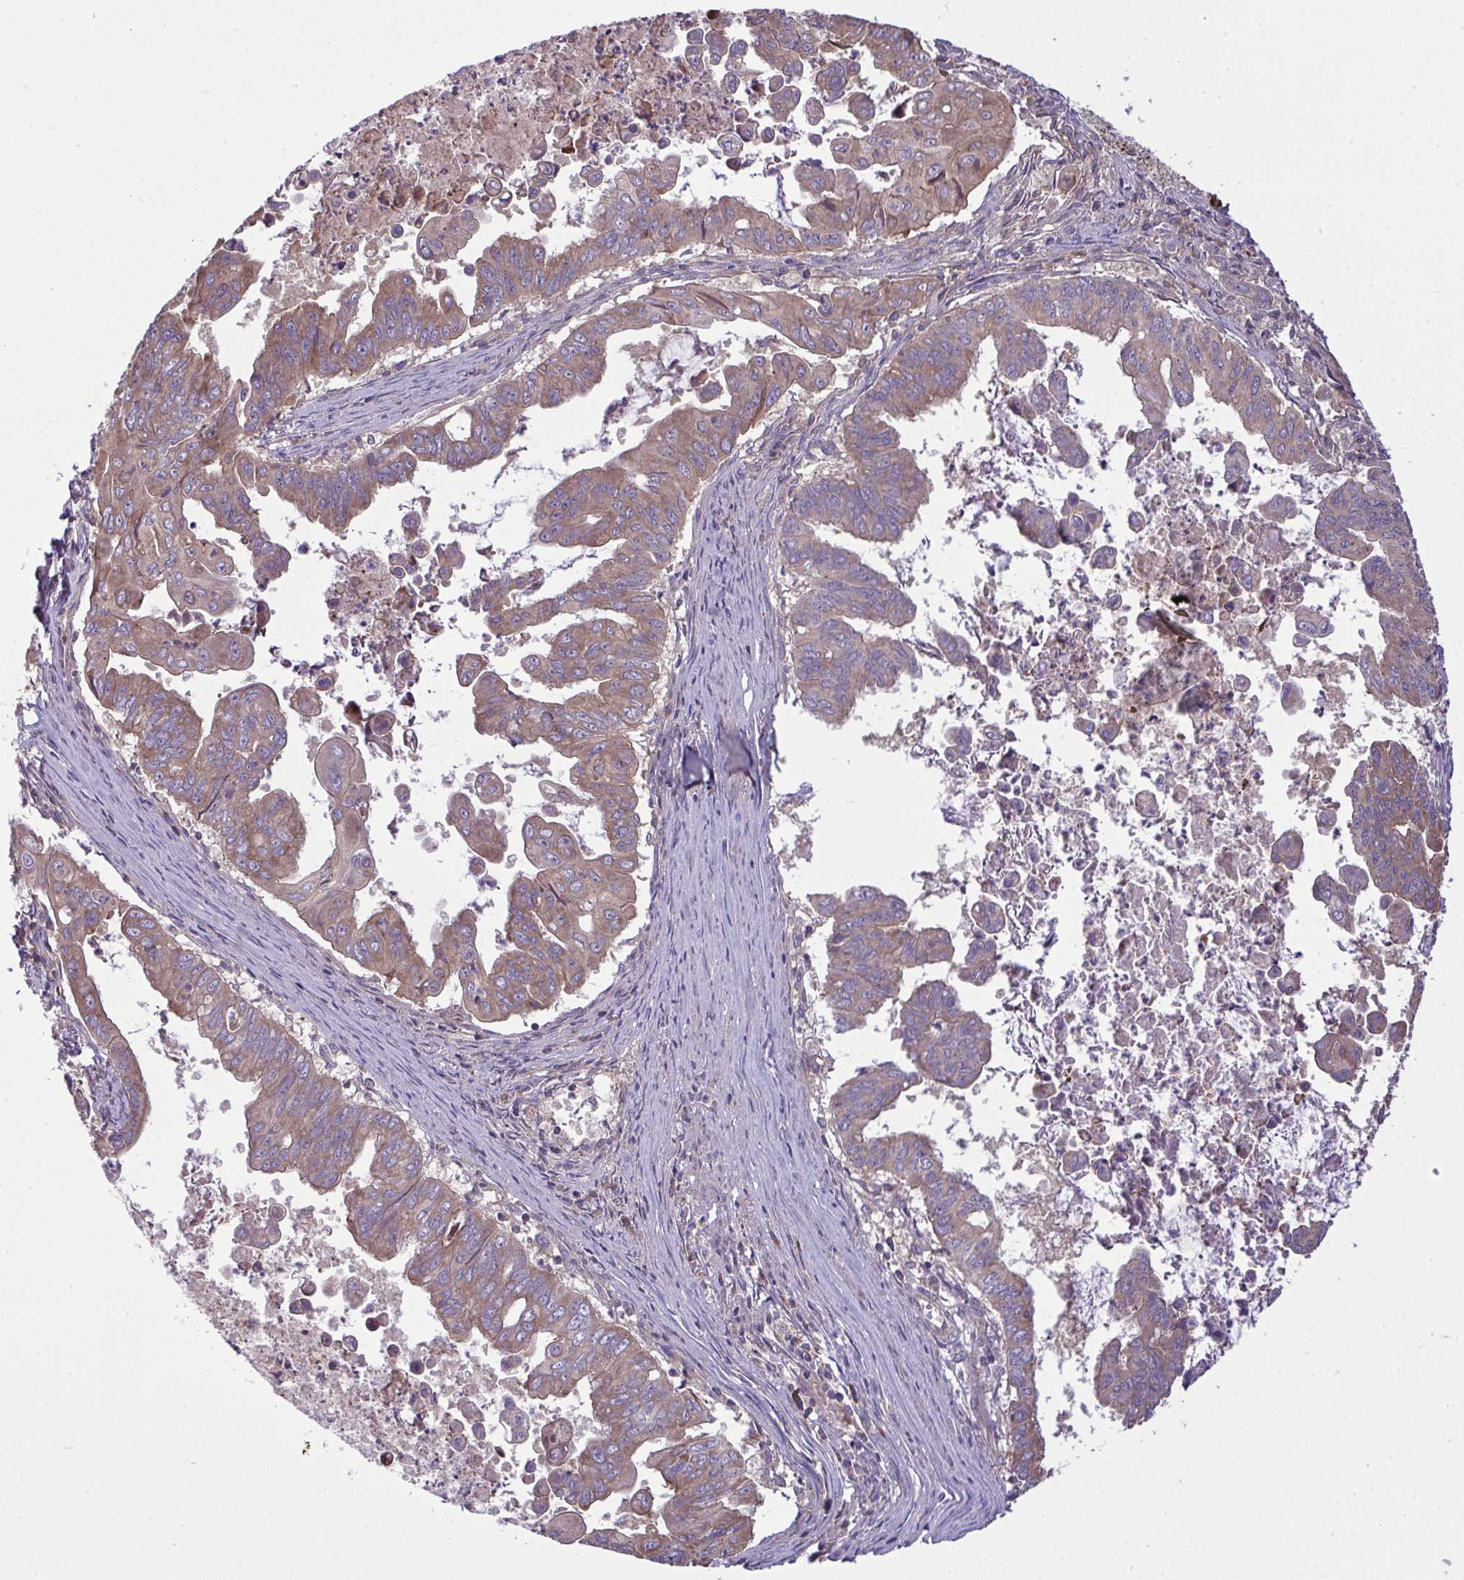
{"staining": {"intensity": "weak", "quantity": ">75%", "location": "cytoplasmic/membranous"}, "tissue": "stomach cancer", "cell_type": "Tumor cells", "image_type": "cancer", "snomed": [{"axis": "morphology", "description": "Adenocarcinoma, NOS"}, {"axis": "topography", "description": "Stomach, upper"}], "caption": "Protein analysis of adenocarcinoma (stomach) tissue exhibits weak cytoplasmic/membranous staining in approximately >75% of tumor cells. Using DAB (brown) and hematoxylin (blue) stains, captured at high magnification using brightfield microscopy.", "gene": "GRB14", "patient": {"sex": "male", "age": 80}}